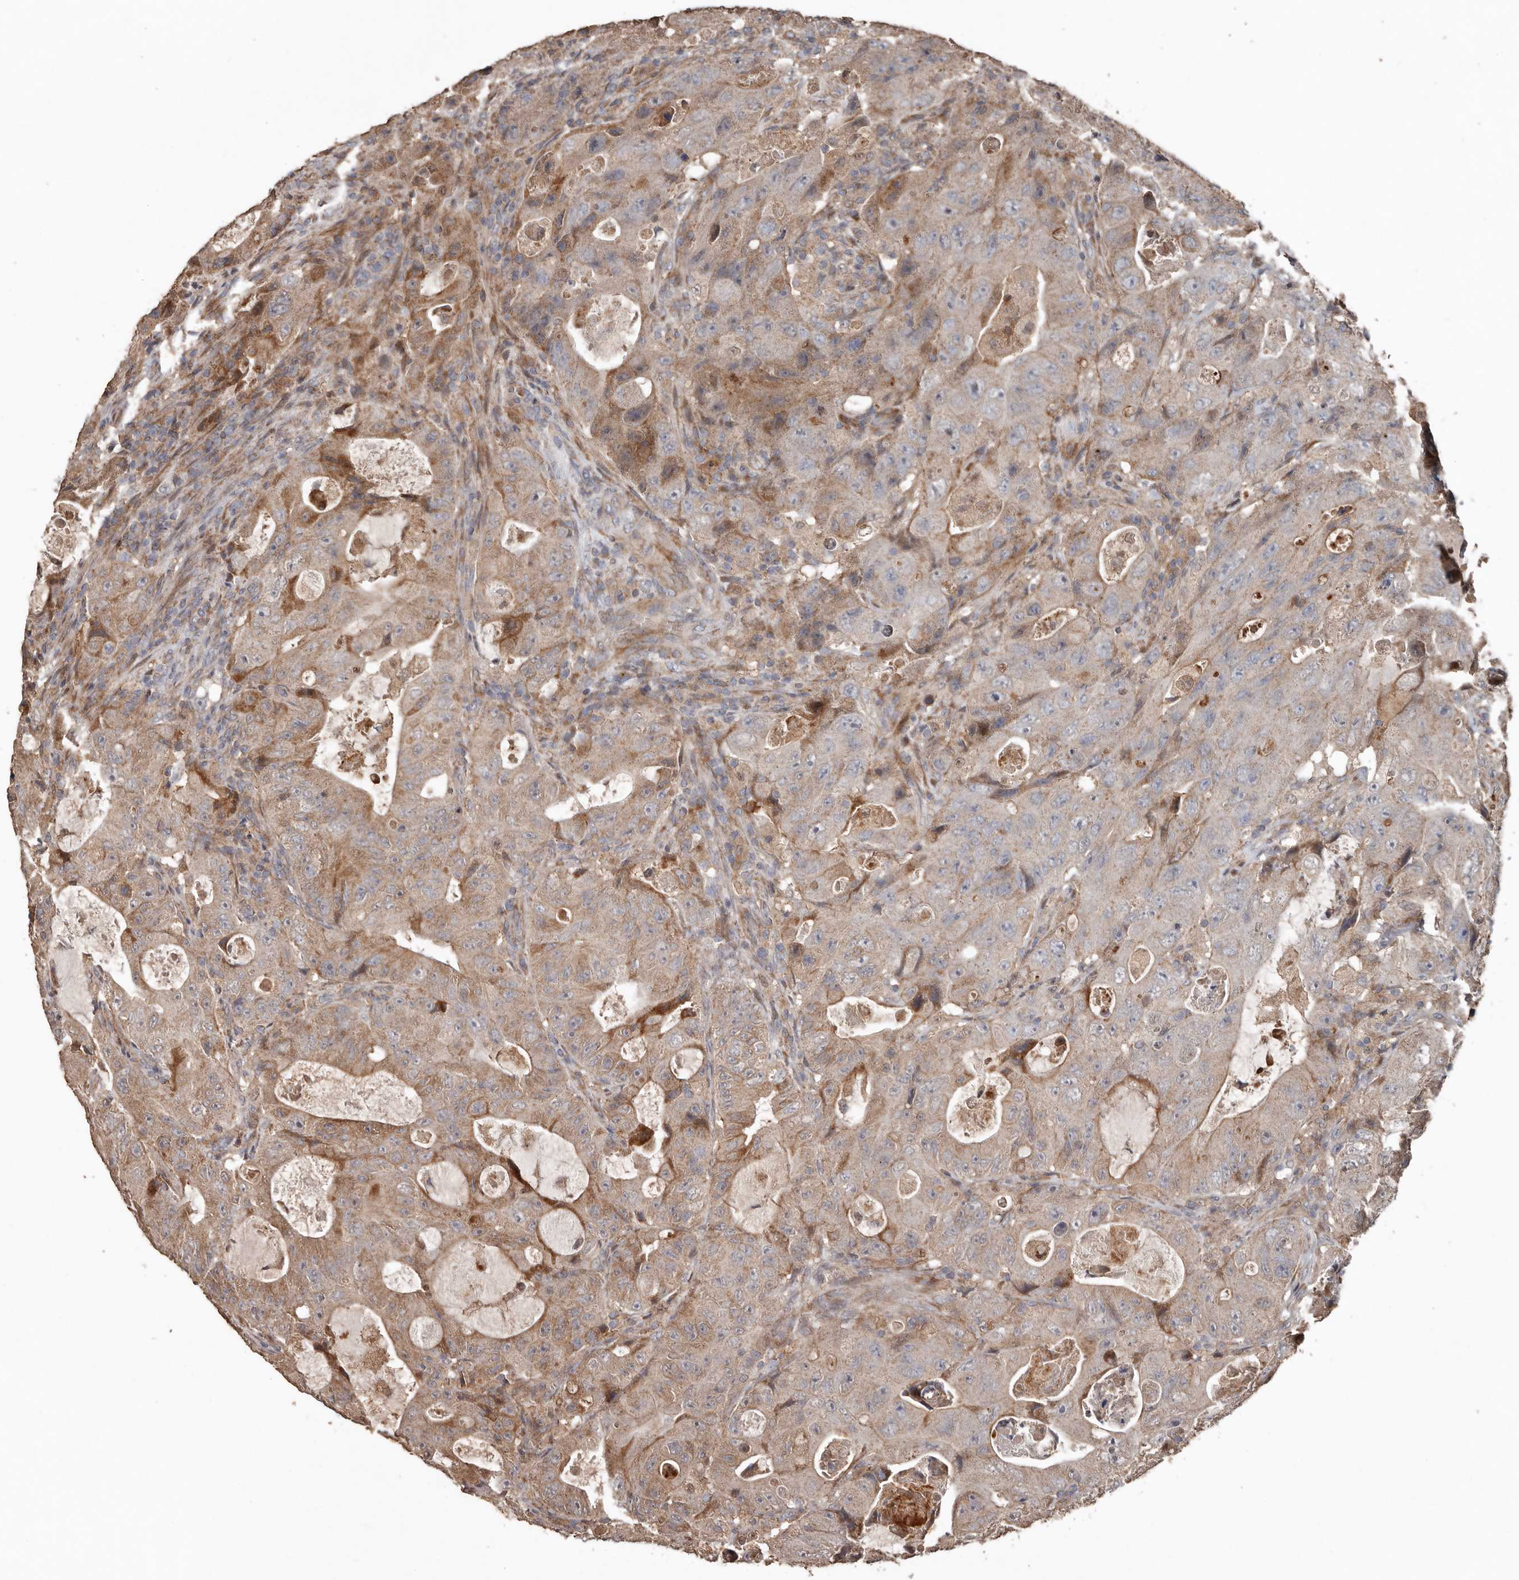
{"staining": {"intensity": "moderate", "quantity": "<25%", "location": "cytoplasmic/membranous"}, "tissue": "colorectal cancer", "cell_type": "Tumor cells", "image_type": "cancer", "snomed": [{"axis": "morphology", "description": "Adenocarcinoma, NOS"}, {"axis": "topography", "description": "Colon"}], "caption": "Immunohistochemistry photomicrograph of neoplastic tissue: human adenocarcinoma (colorectal) stained using IHC demonstrates low levels of moderate protein expression localized specifically in the cytoplasmic/membranous of tumor cells, appearing as a cytoplasmic/membranous brown color.", "gene": "RANBP17", "patient": {"sex": "female", "age": 46}}